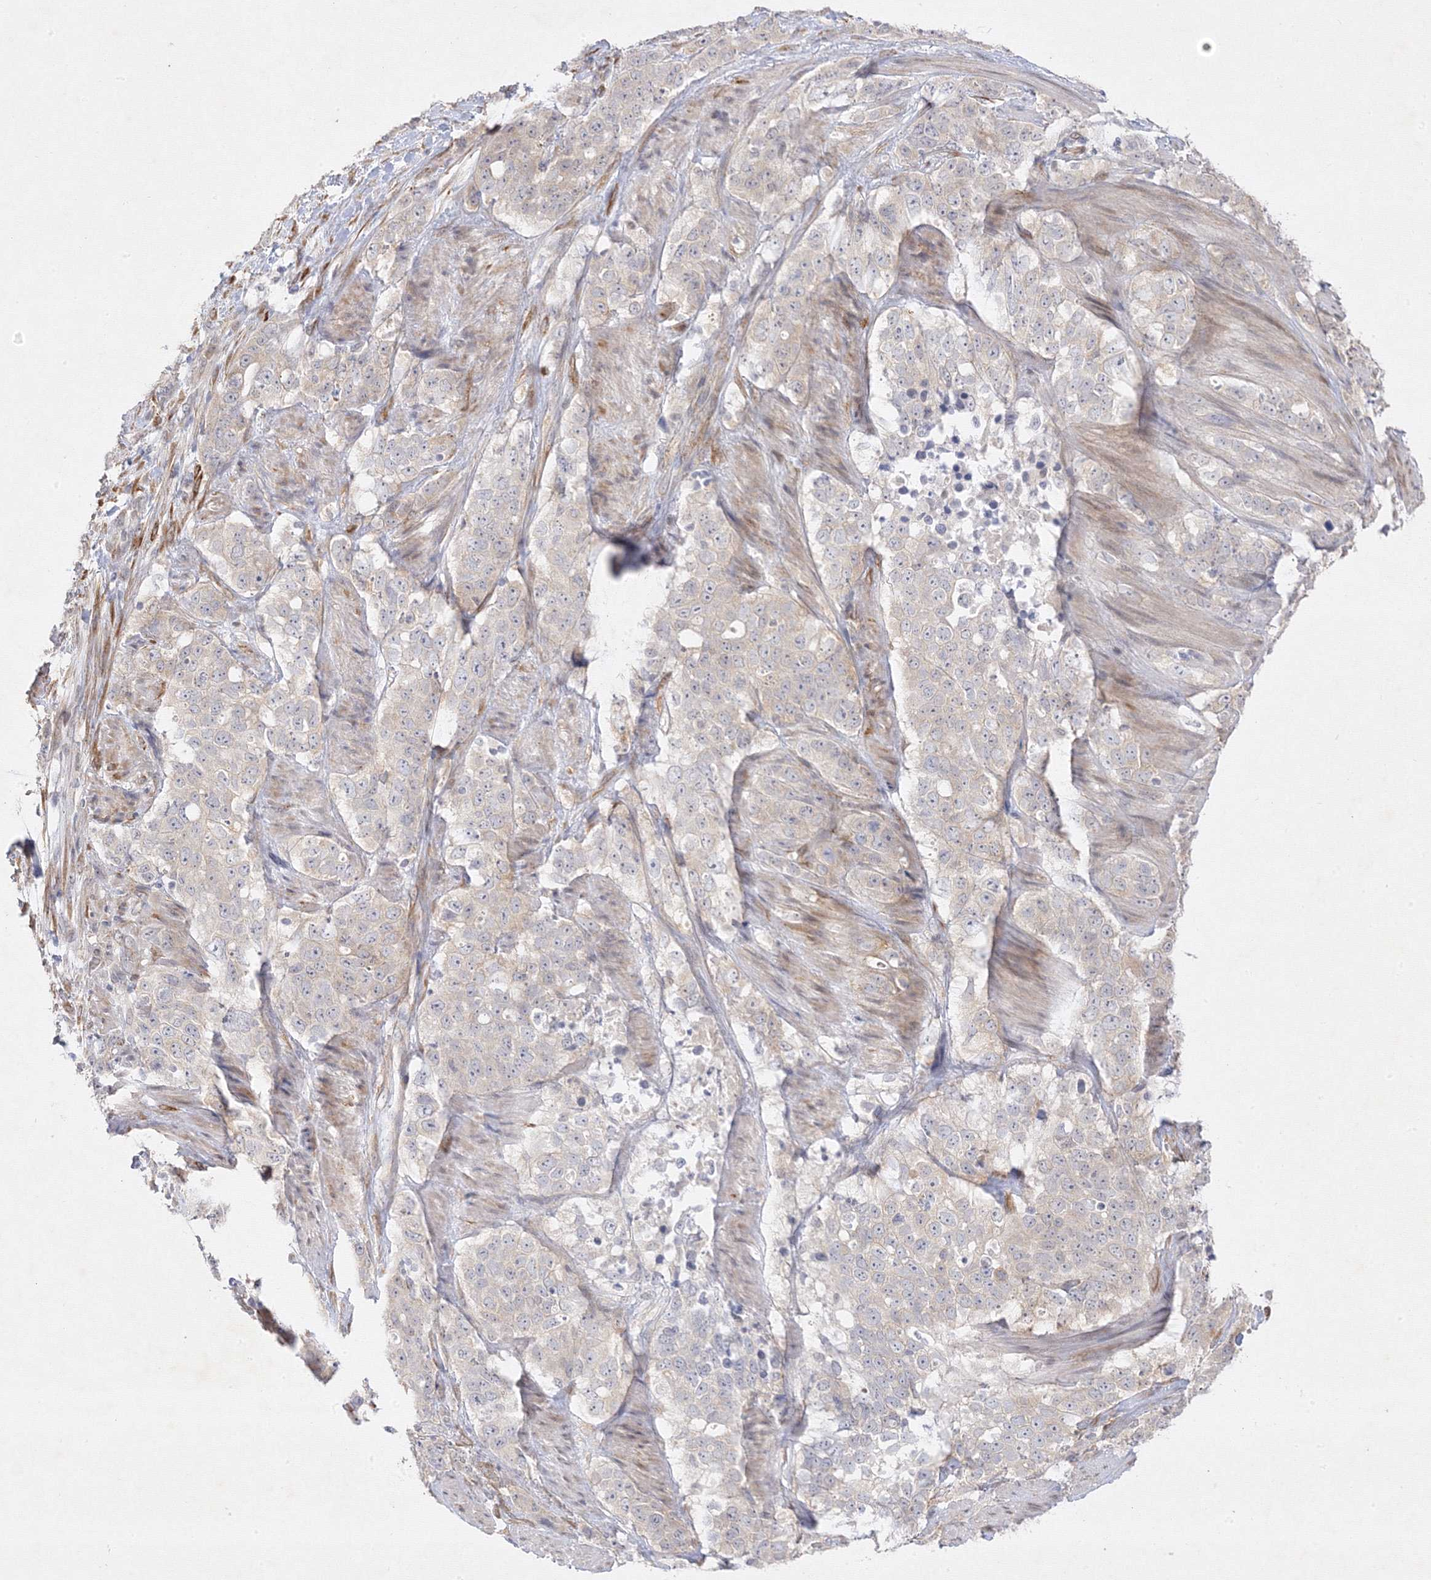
{"staining": {"intensity": "weak", "quantity": "<25%", "location": "cytoplasmic/membranous"}, "tissue": "stomach cancer", "cell_type": "Tumor cells", "image_type": "cancer", "snomed": [{"axis": "morphology", "description": "Adenocarcinoma, NOS"}, {"axis": "topography", "description": "Stomach"}], "caption": "This image is of adenocarcinoma (stomach) stained with immunohistochemistry (IHC) to label a protein in brown with the nuclei are counter-stained blue. There is no positivity in tumor cells.", "gene": "C2CD2", "patient": {"sex": "male", "age": 48}}